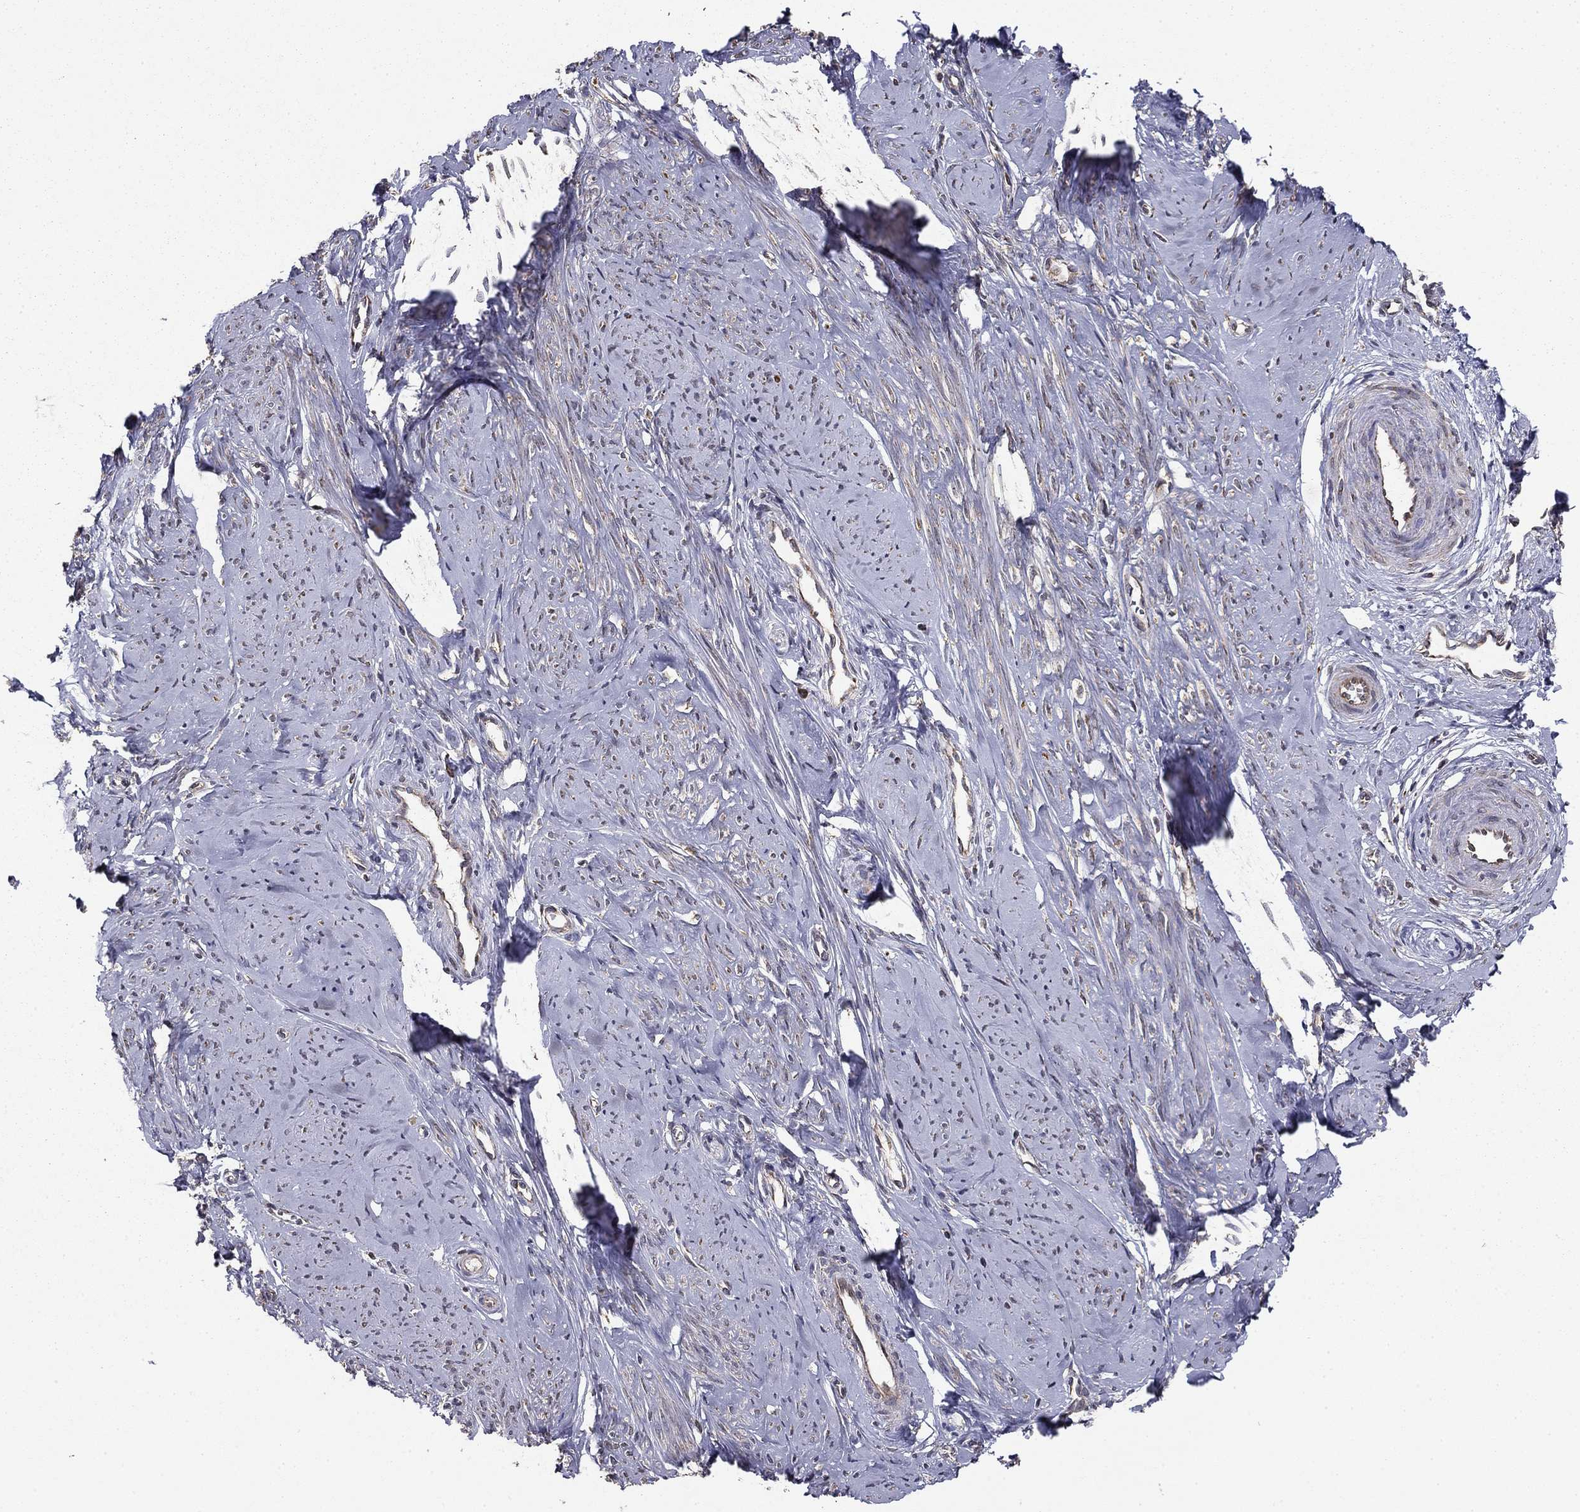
{"staining": {"intensity": "weak", "quantity": "25%-75%", "location": "cytoplasmic/membranous"}, "tissue": "smooth muscle", "cell_type": "Smooth muscle cells", "image_type": "normal", "snomed": [{"axis": "morphology", "description": "Normal tissue, NOS"}, {"axis": "topography", "description": "Smooth muscle"}], "caption": "Immunohistochemical staining of normal human smooth muscle displays 25%-75% levels of weak cytoplasmic/membranous protein expression in about 25%-75% of smooth muscle cells.", "gene": "NKIRAS1", "patient": {"sex": "female", "age": 48}}